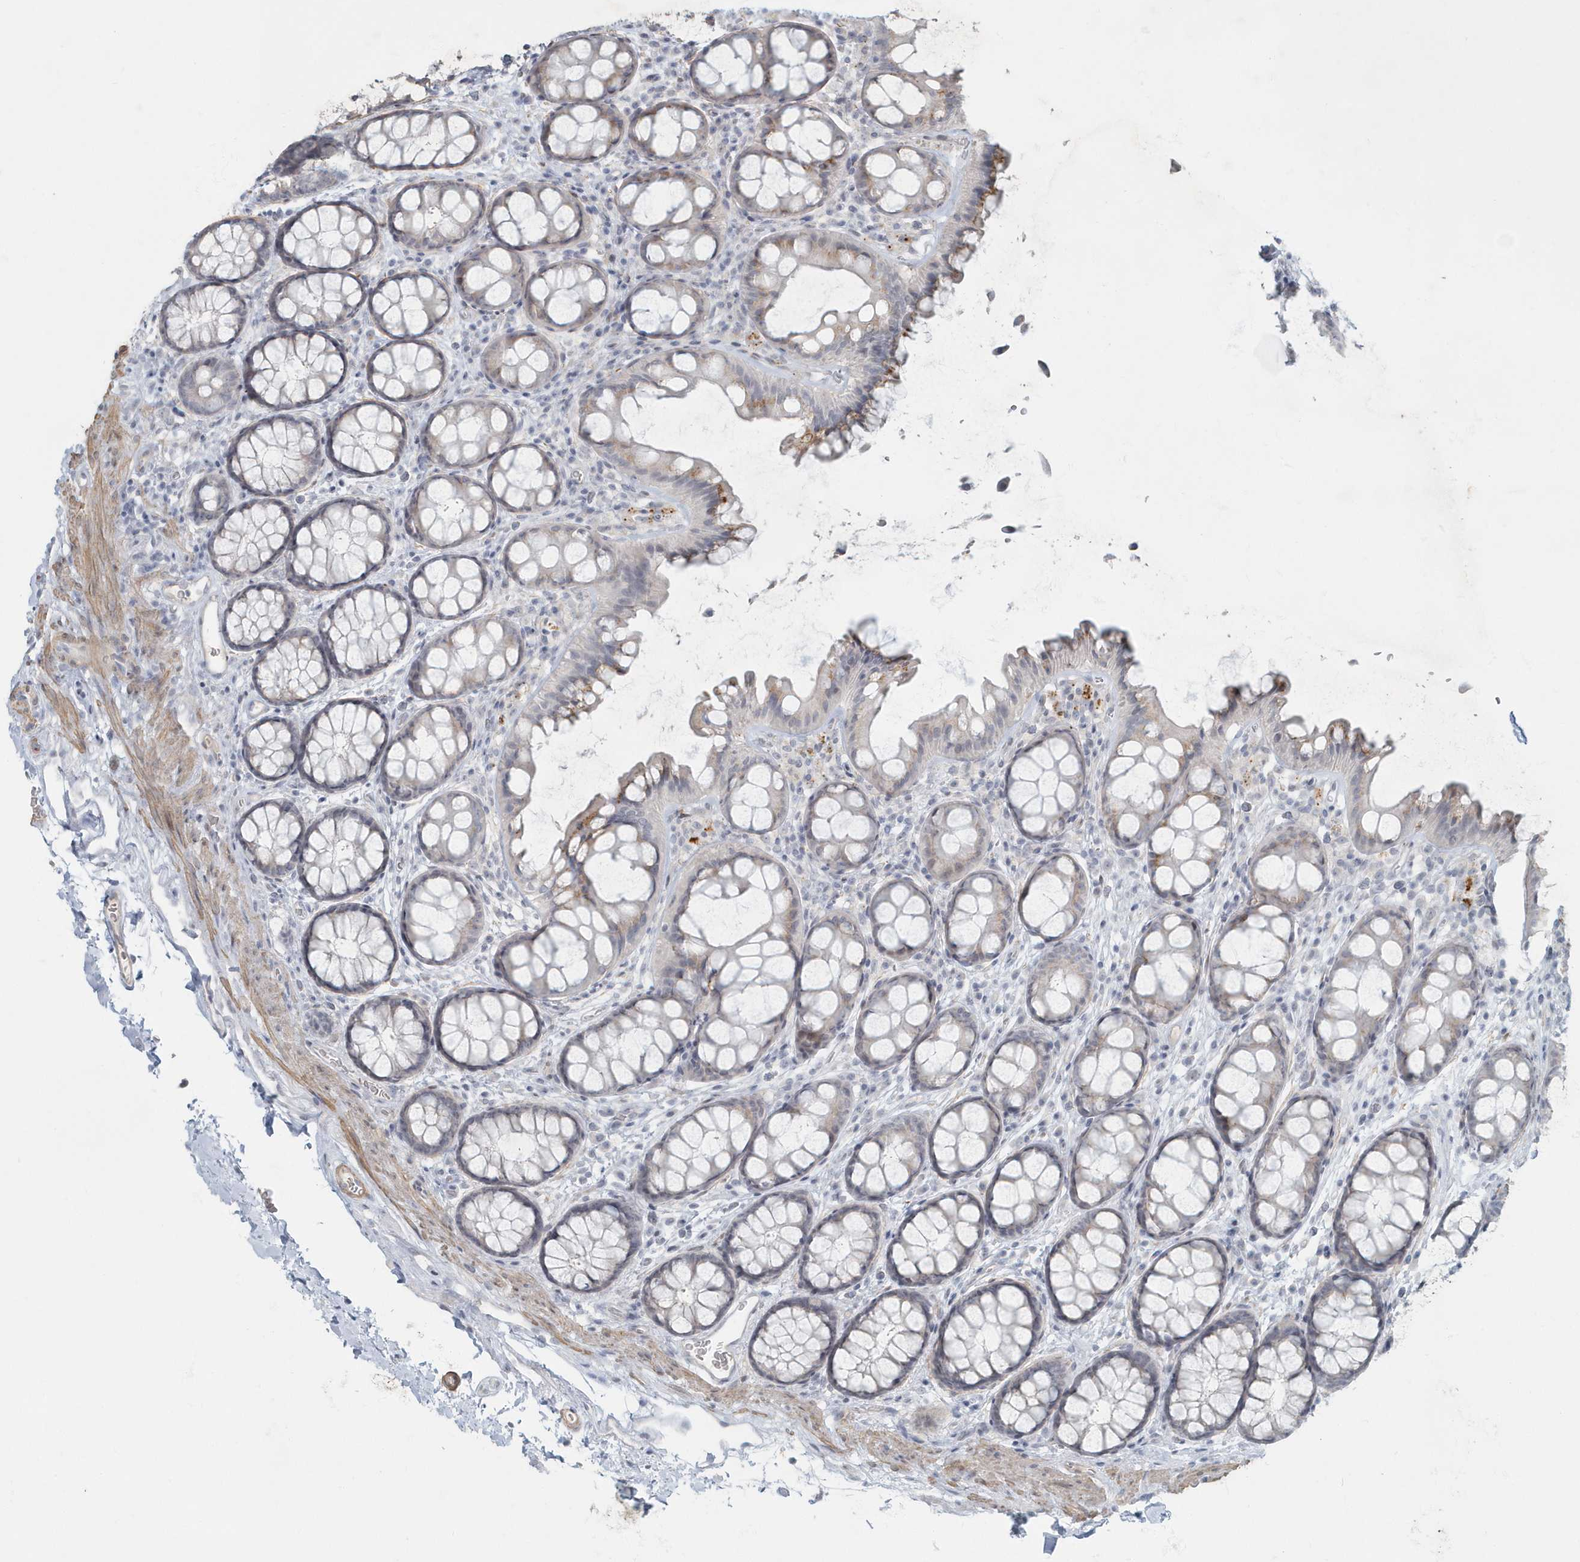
{"staining": {"intensity": "negative", "quantity": "none", "location": "none"}, "tissue": "colon", "cell_type": "Endothelial cells", "image_type": "normal", "snomed": [{"axis": "morphology", "description": "Normal tissue, NOS"}, {"axis": "topography", "description": "Colon"}], "caption": "A micrograph of human colon is negative for staining in endothelial cells.", "gene": "MYOT", "patient": {"sex": "female", "age": 82}}